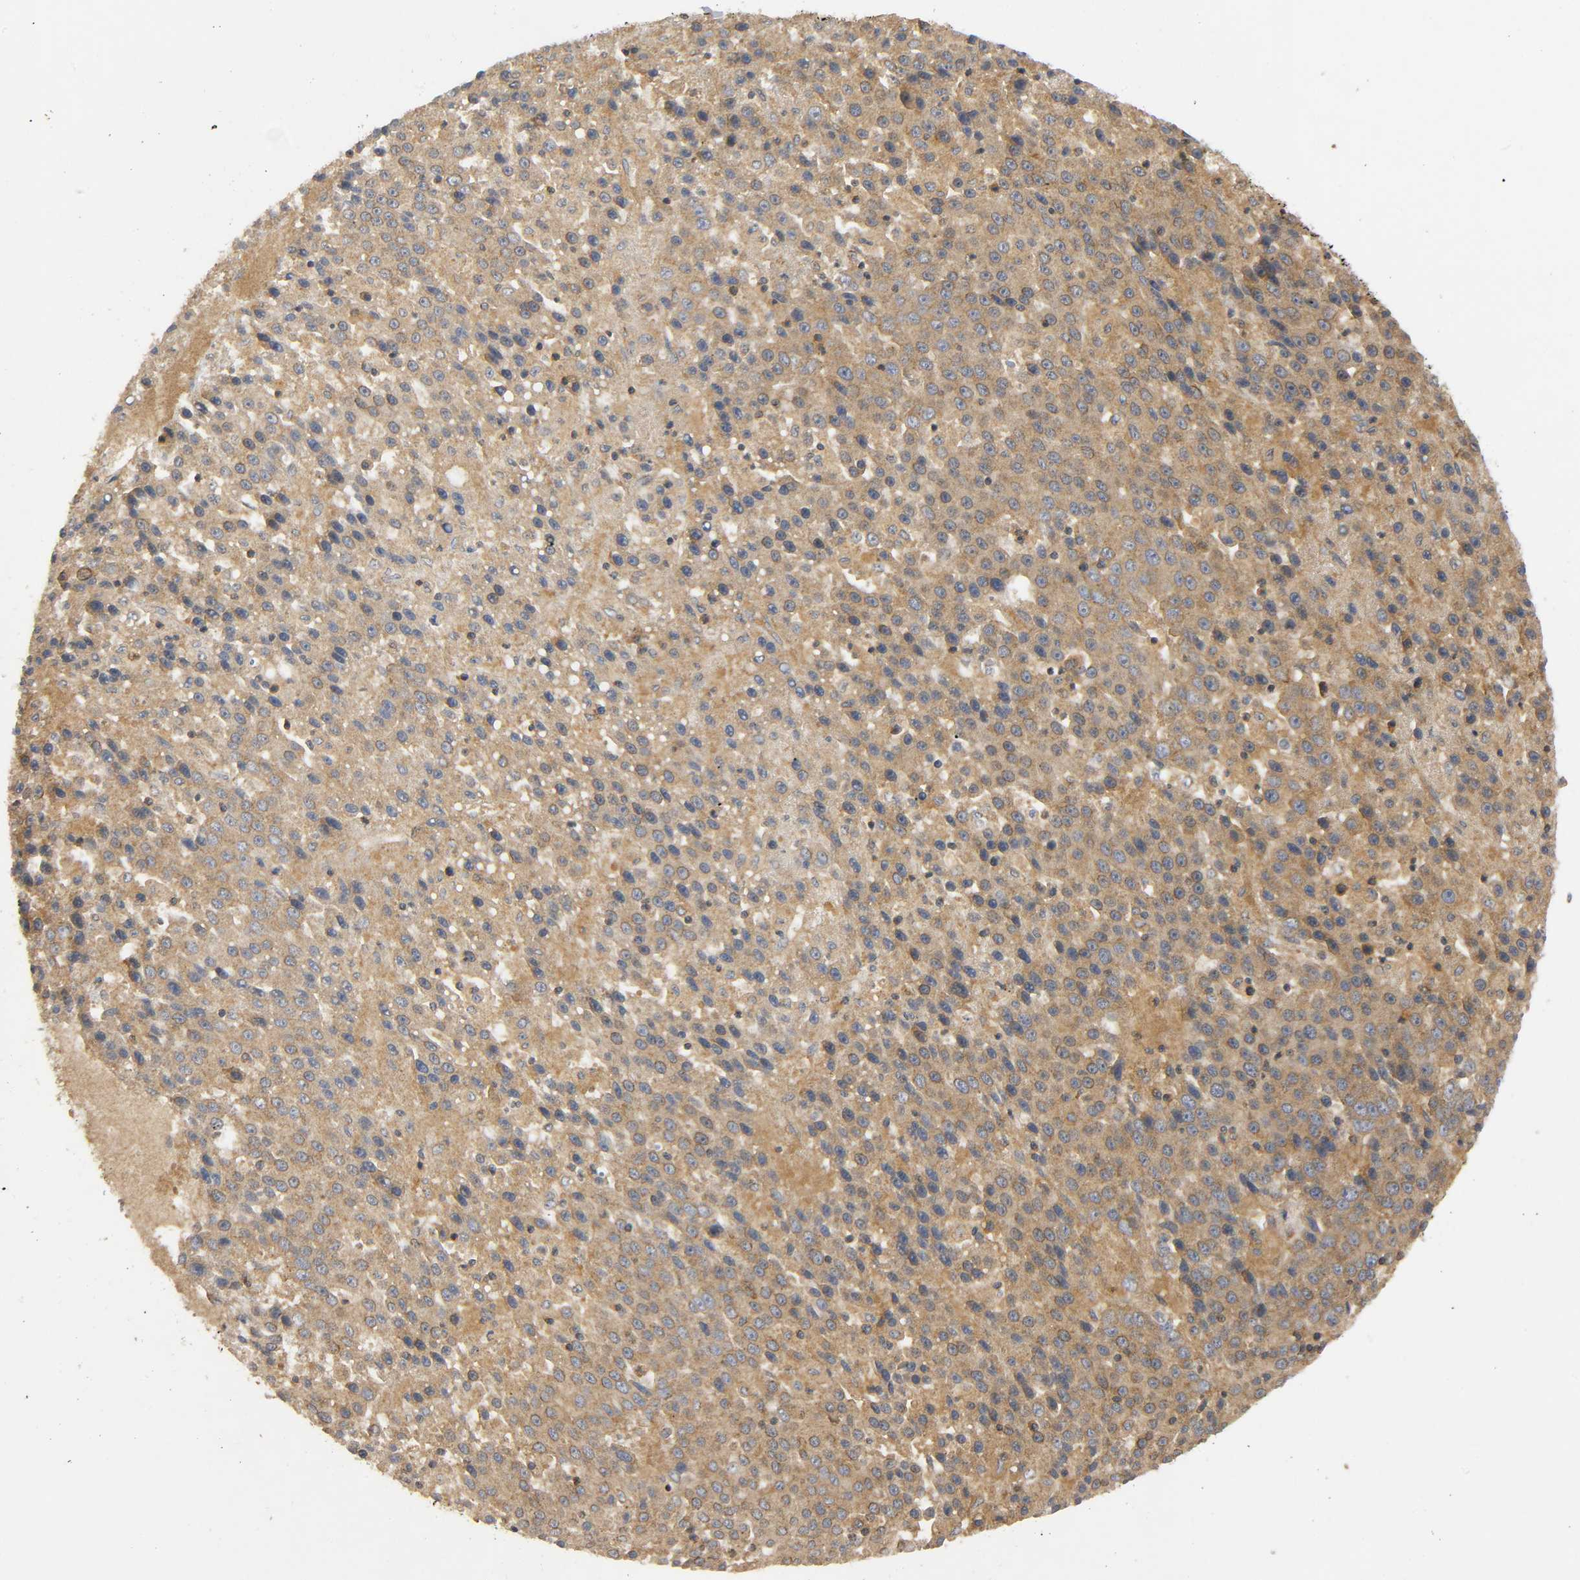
{"staining": {"intensity": "moderate", "quantity": ">75%", "location": "cytoplasmic/membranous"}, "tissue": "liver cancer", "cell_type": "Tumor cells", "image_type": "cancer", "snomed": [{"axis": "morphology", "description": "Carcinoma, Hepatocellular, NOS"}, {"axis": "topography", "description": "Liver"}], "caption": "Liver cancer stained with IHC exhibits moderate cytoplasmic/membranous expression in about >75% of tumor cells. (Brightfield microscopy of DAB IHC at high magnification).", "gene": "IKBKB", "patient": {"sex": "female", "age": 53}}